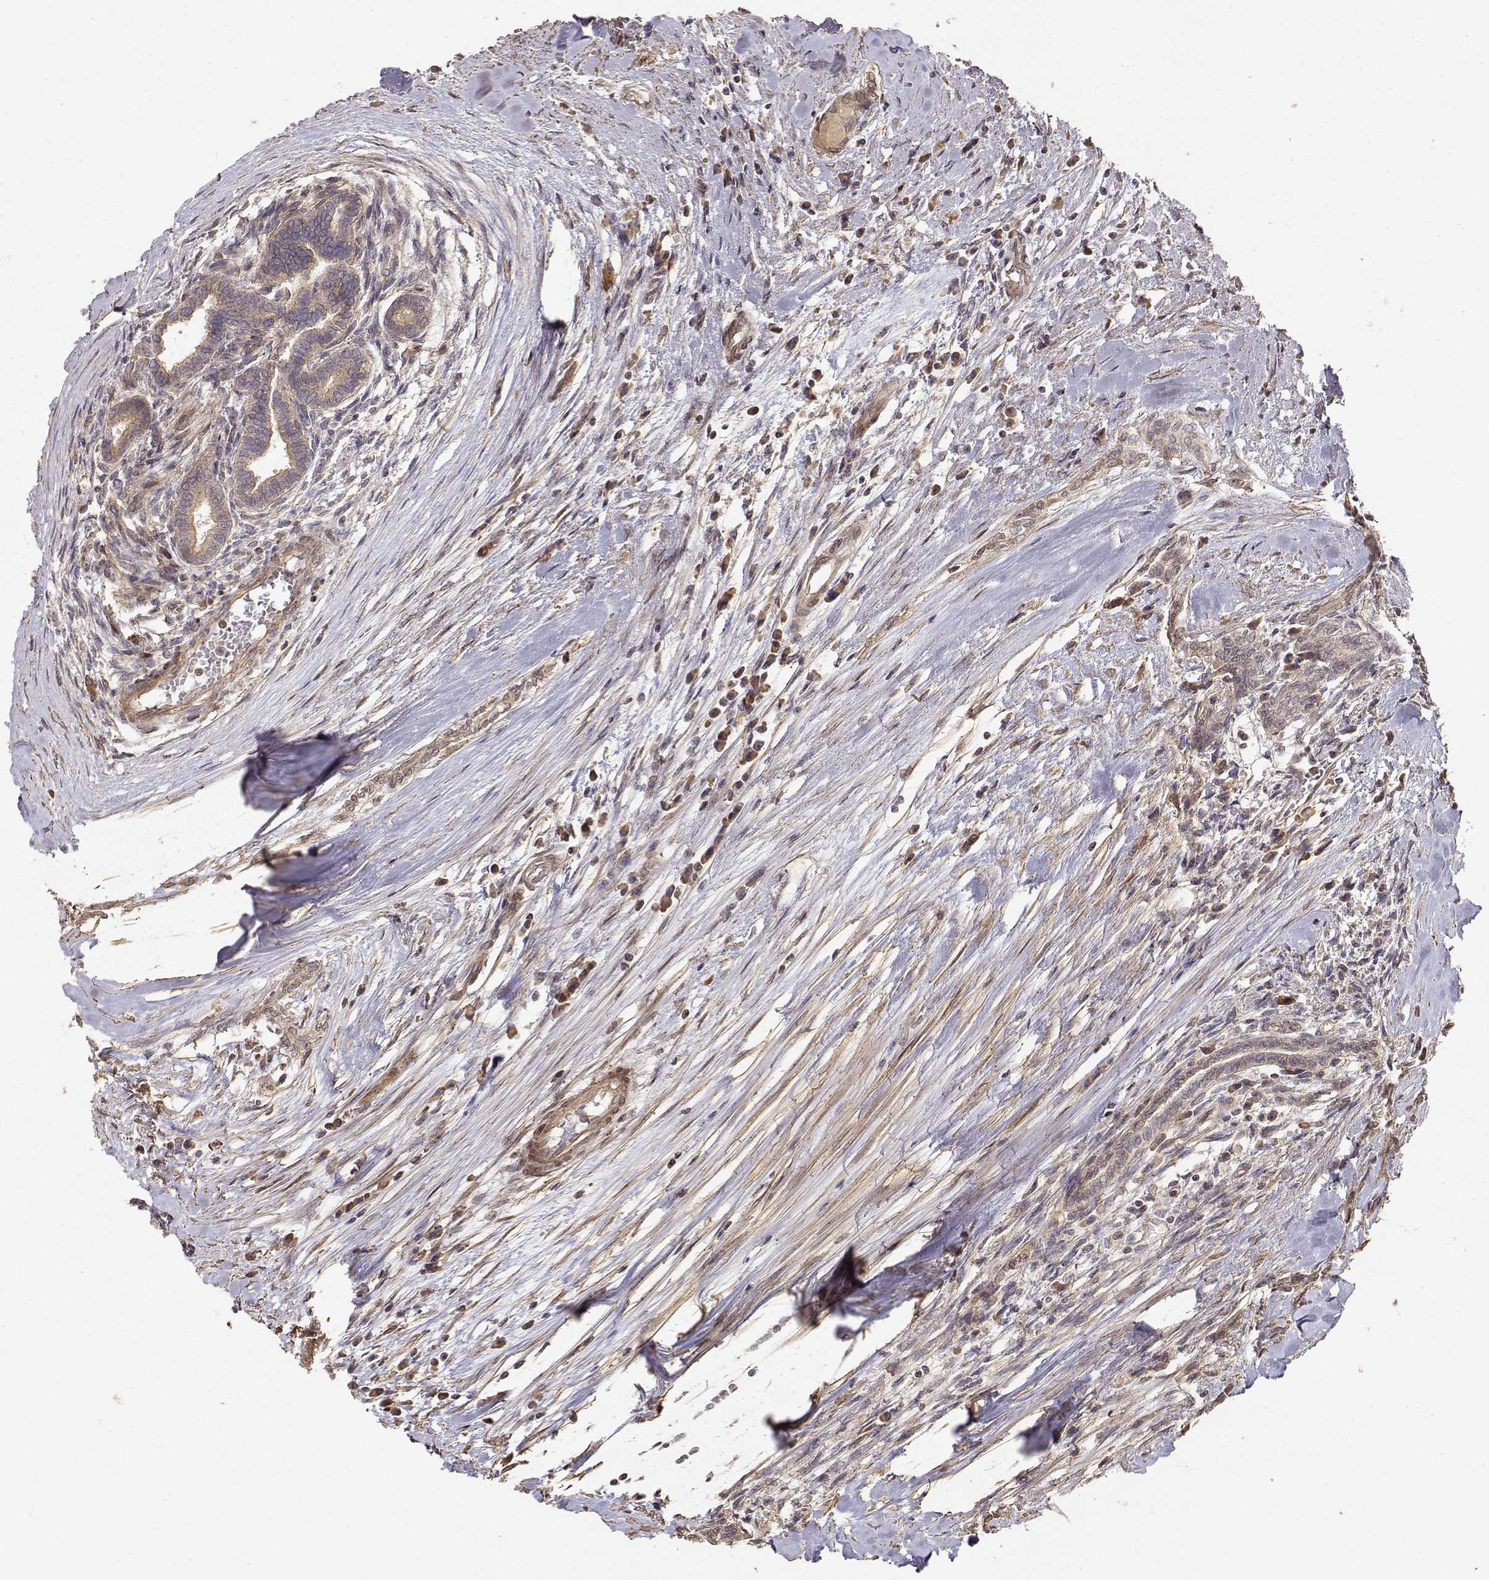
{"staining": {"intensity": "weak", "quantity": ">75%", "location": "cytoplasmic/membranous"}, "tissue": "testis cancer", "cell_type": "Tumor cells", "image_type": "cancer", "snomed": [{"axis": "morphology", "description": "Carcinoma, Embryonal, NOS"}, {"axis": "topography", "description": "Testis"}], "caption": "Immunohistochemical staining of testis embryonal carcinoma reveals low levels of weak cytoplasmic/membranous protein expression in about >75% of tumor cells.", "gene": "PICK1", "patient": {"sex": "male", "age": 37}}